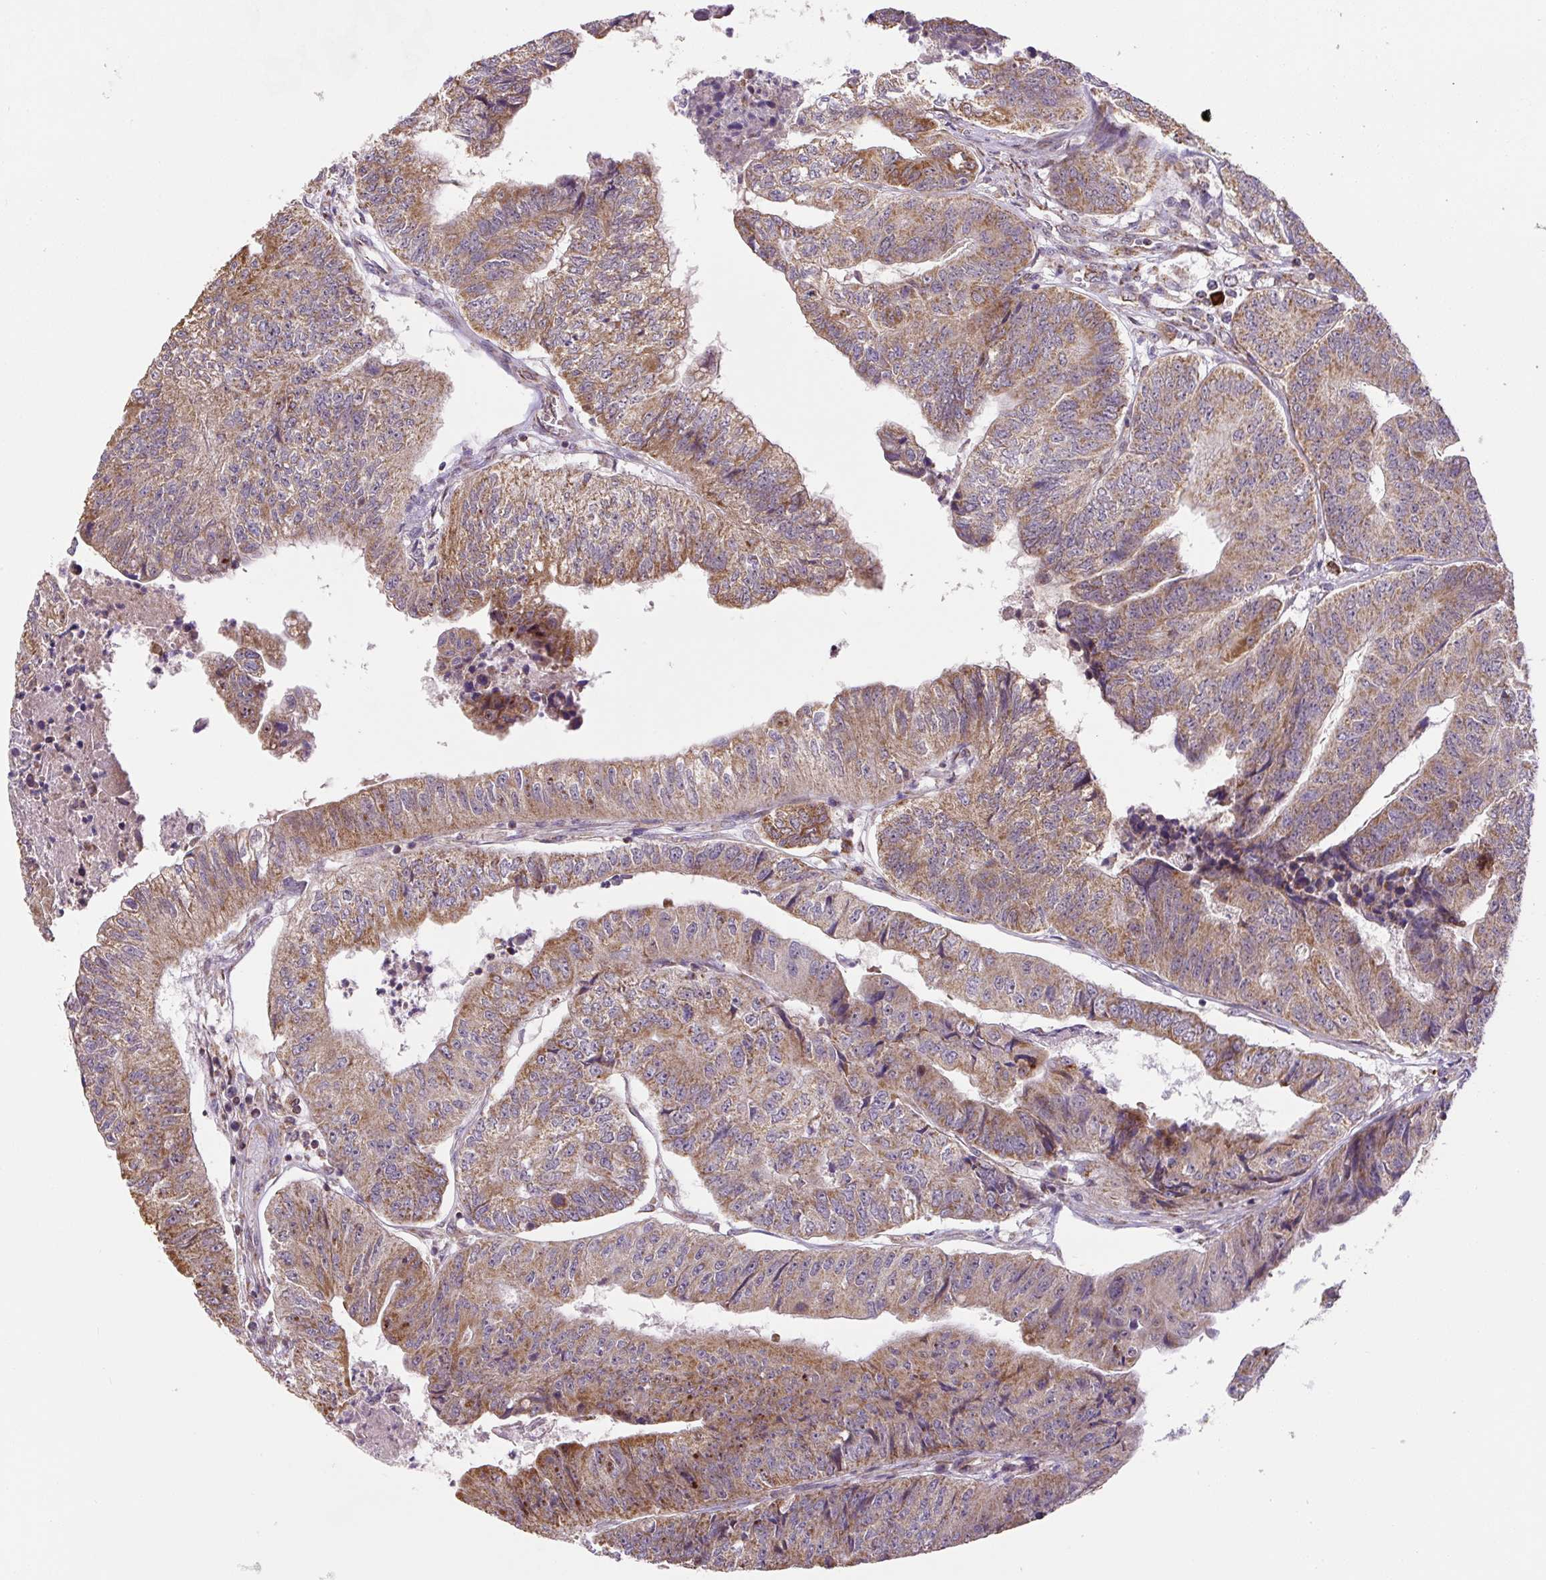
{"staining": {"intensity": "moderate", "quantity": ">75%", "location": "cytoplasmic/membranous"}, "tissue": "colorectal cancer", "cell_type": "Tumor cells", "image_type": "cancer", "snomed": [{"axis": "morphology", "description": "Adenocarcinoma, NOS"}, {"axis": "topography", "description": "Colon"}], "caption": "High-magnification brightfield microscopy of colorectal cancer (adenocarcinoma) stained with DAB (brown) and counterstained with hematoxylin (blue). tumor cells exhibit moderate cytoplasmic/membranous staining is appreciated in about>75% of cells. (IHC, brightfield microscopy, high magnification).", "gene": "MFSD9", "patient": {"sex": "female", "age": 67}}